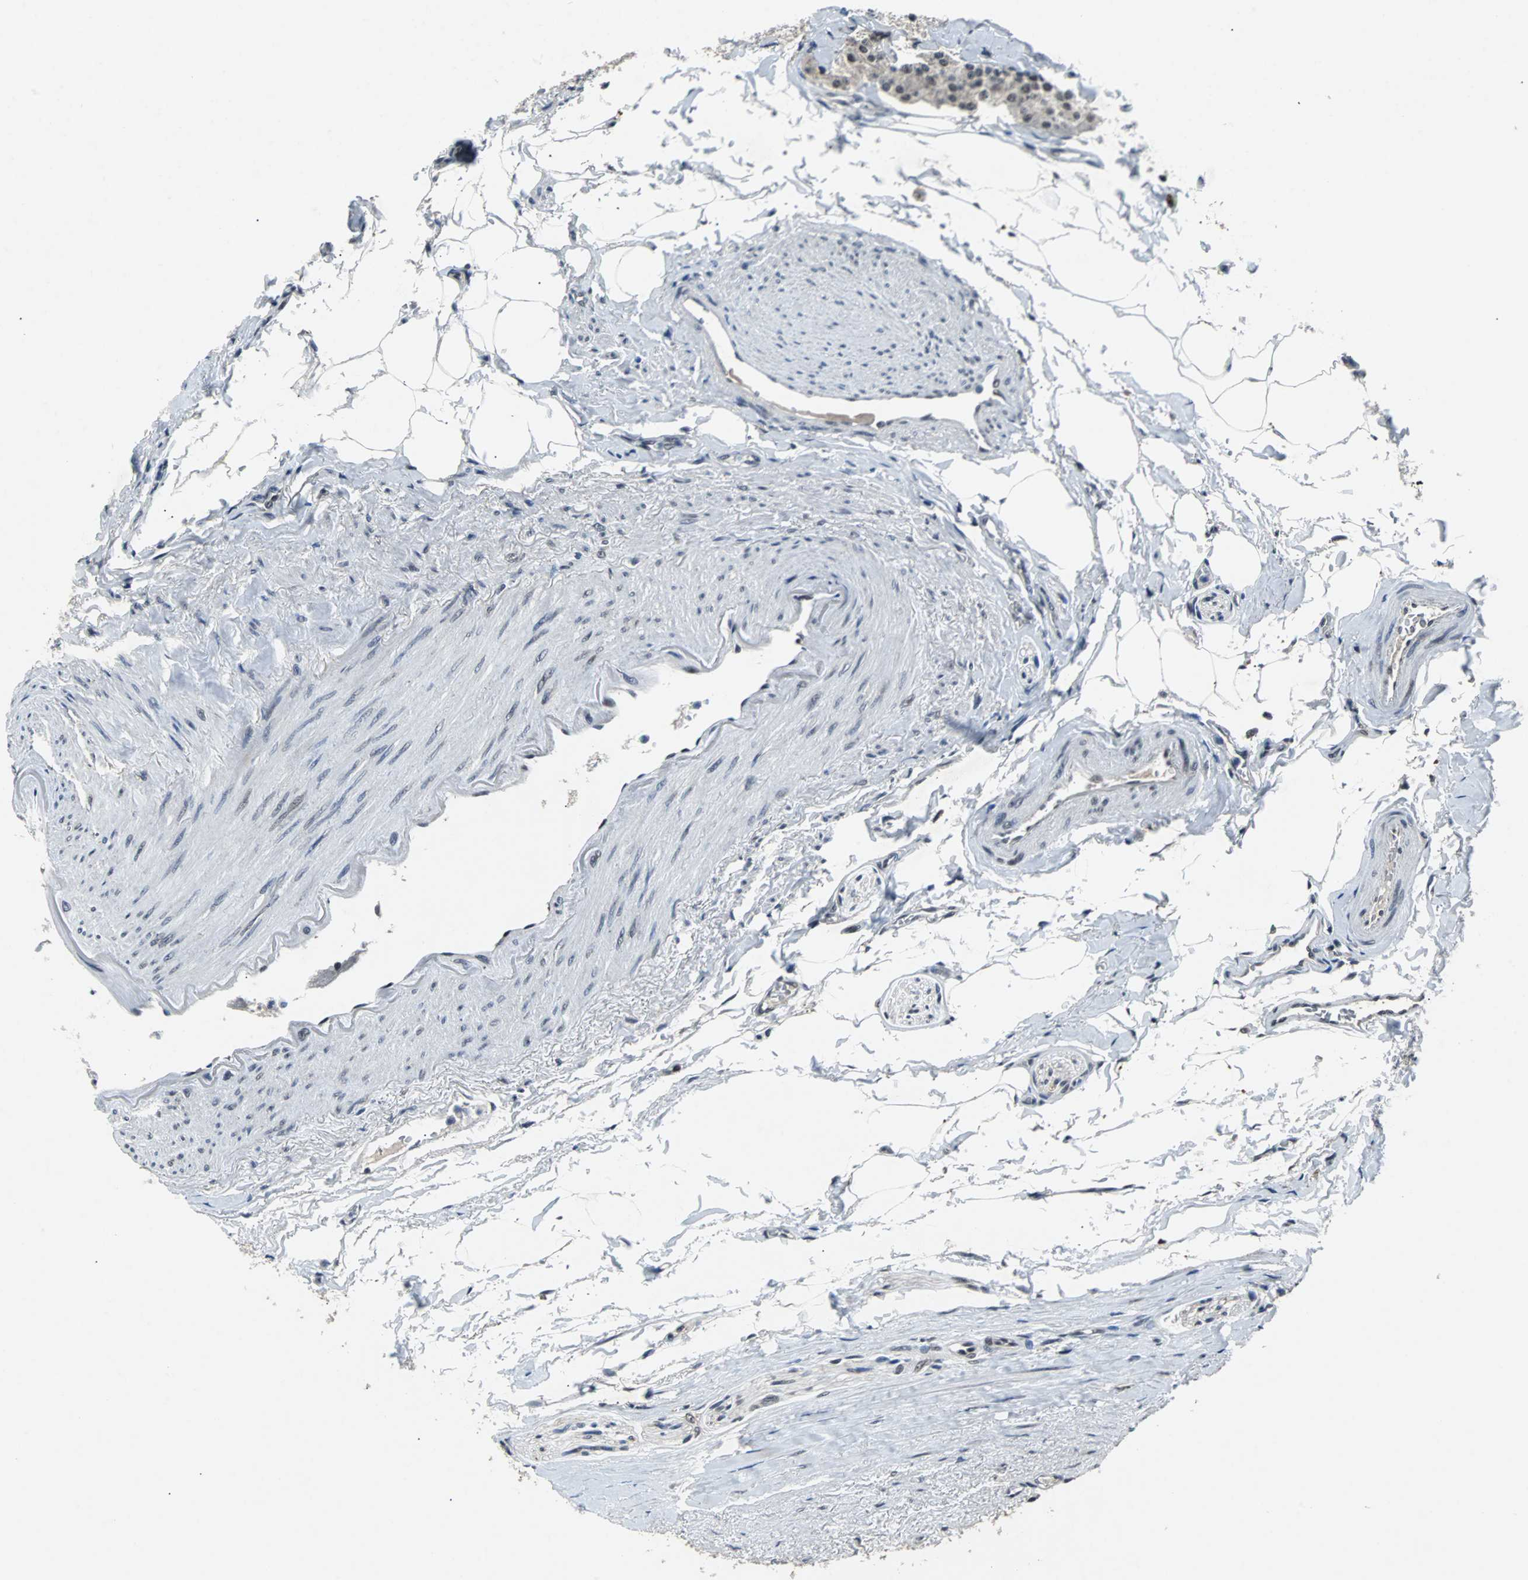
{"staining": {"intensity": "weak", "quantity": "<25%", "location": "nuclear"}, "tissue": "carcinoid", "cell_type": "Tumor cells", "image_type": "cancer", "snomed": [{"axis": "morphology", "description": "Carcinoid, malignant, NOS"}, {"axis": "topography", "description": "Colon"}], "caption": "This is an immunohistochemistry (IHC) image of carcinoid. There is no positivity in tumor cells.", "gene": "USP28", "patient": {"sex": "female", "age": 61}}